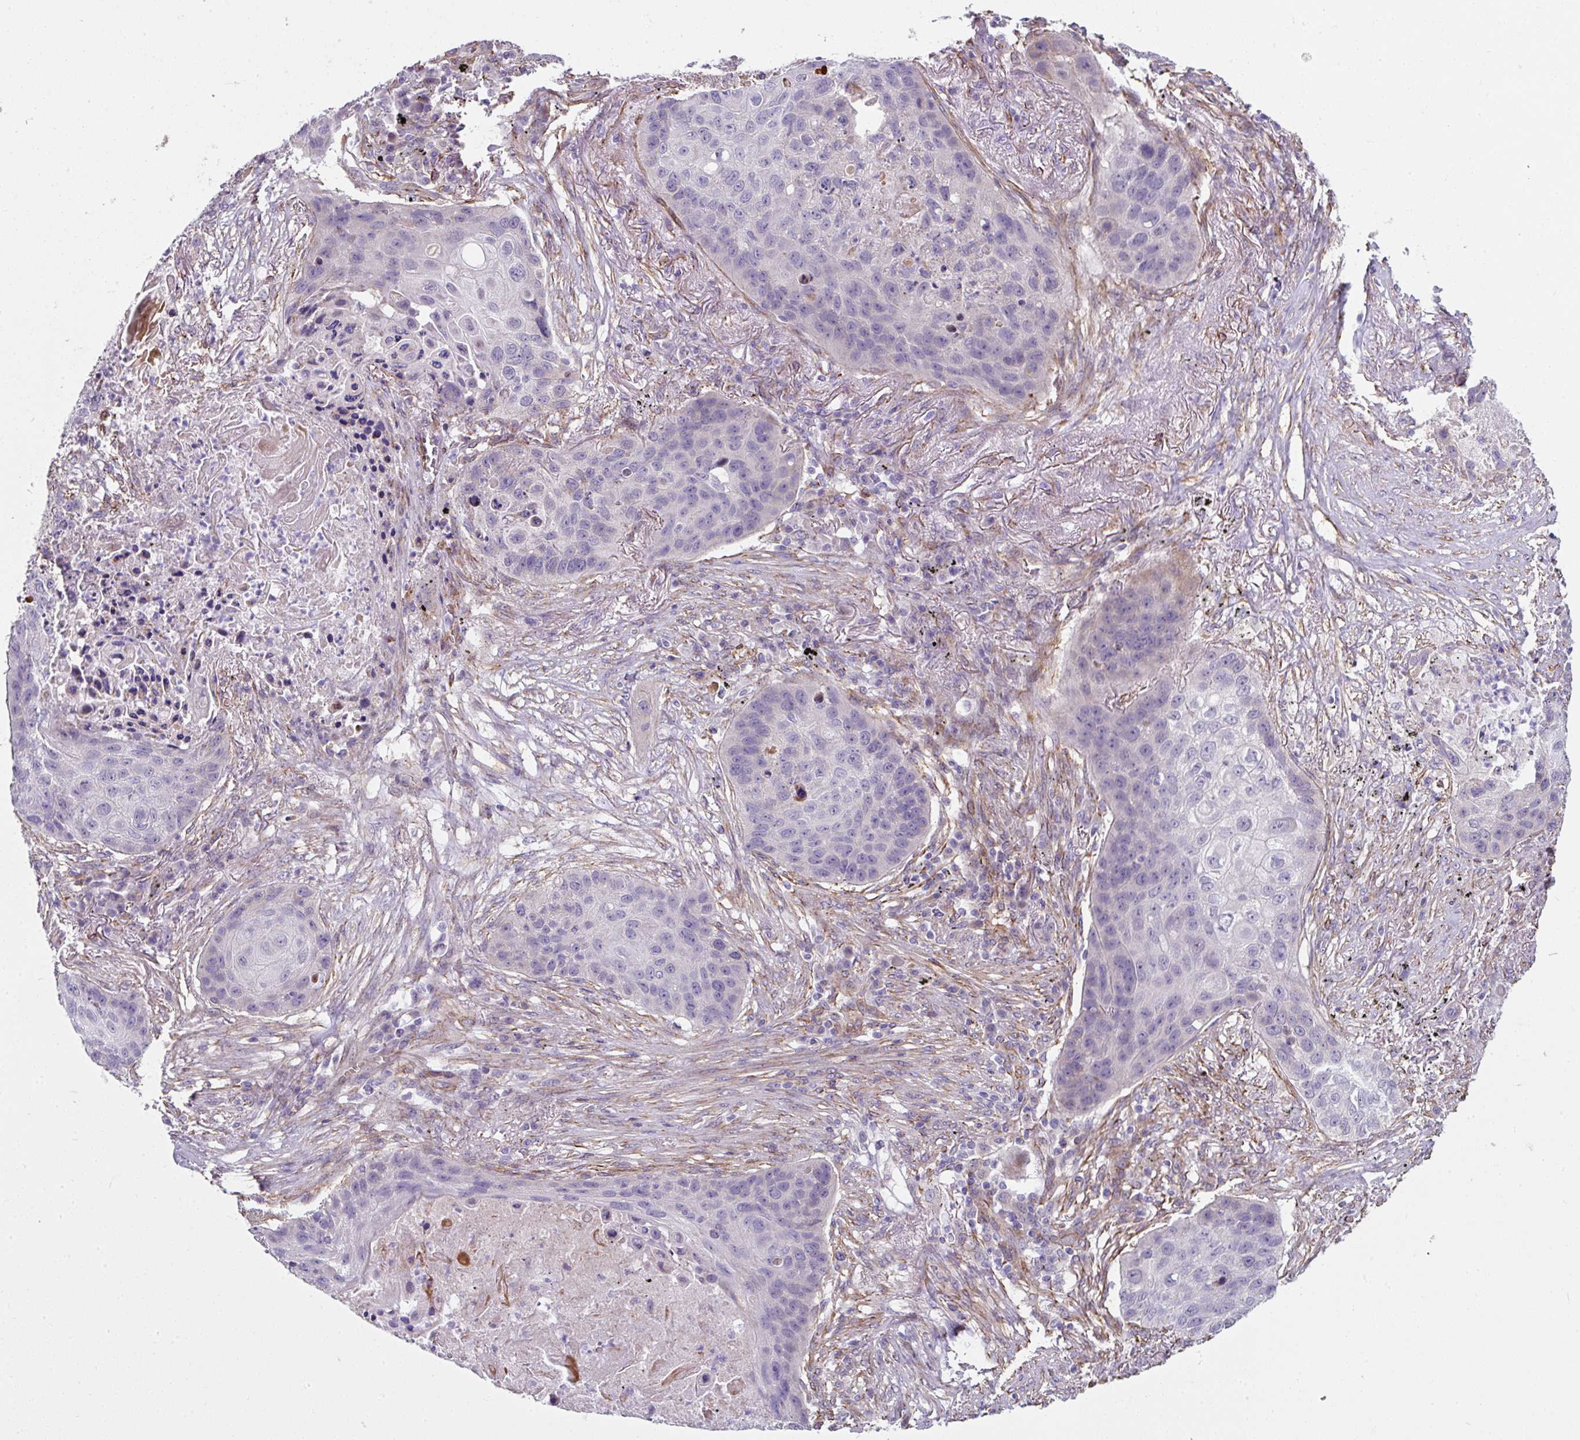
{"staining": {"intensity": "negative", "quantity": "none", "location": "none"}, "tissue": "lung cancer", "cell_type": "Tumor cells", "image_type": "cancer", "snomed": [{"axis": "morphology", "description": "Squamous cell carcinoma, NOS"}, {"axis": "topography", "description": "Lung"}], "caption": "Micrograph shows no significant protein positivity in tumor cells of lung squamous cell carcinoma.", "gene": "ANKUB1", "patient": {"sex": "female", "age": 63}}